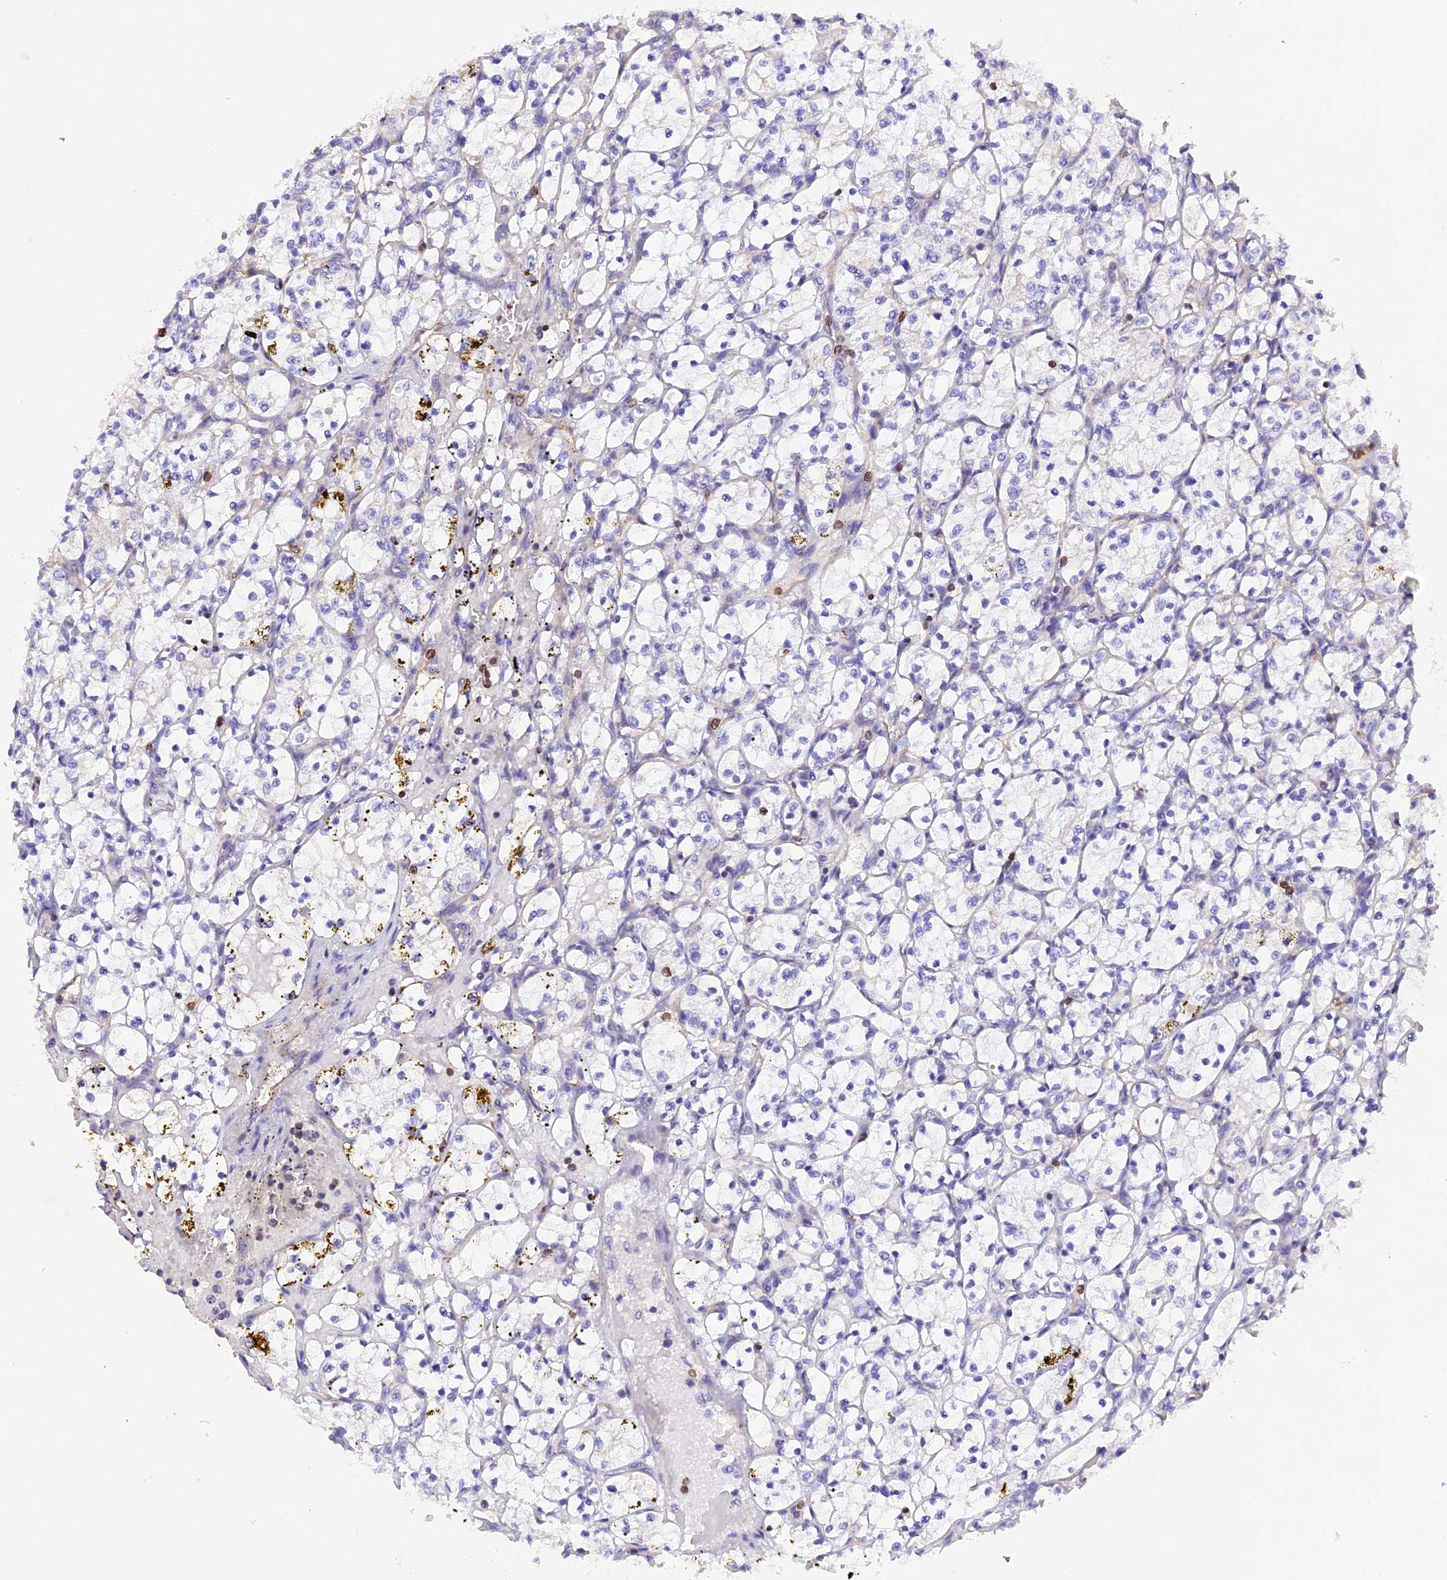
{"staining": {"intensity": "negative", "quantity": "none", "location": "none"}, "tissue": "renal cancer", "cell_type": "Tumor cells", "image_type": "cancer", "snomed": [{"axis": "morphology", "description": "Adenocarcinoma, NOS"}, {"axis": "topography", "description": "Kidney"}], "caption": "This photomicrograph is of renal cancer (adenocarcinoma) stained with immunohistochemistry to label a protein in brown with the nuclei are counter-stained blue. There is no expression in tumor cells.", "gene": "FAM193A", "patient": {"sex": "female", "age": 69}}